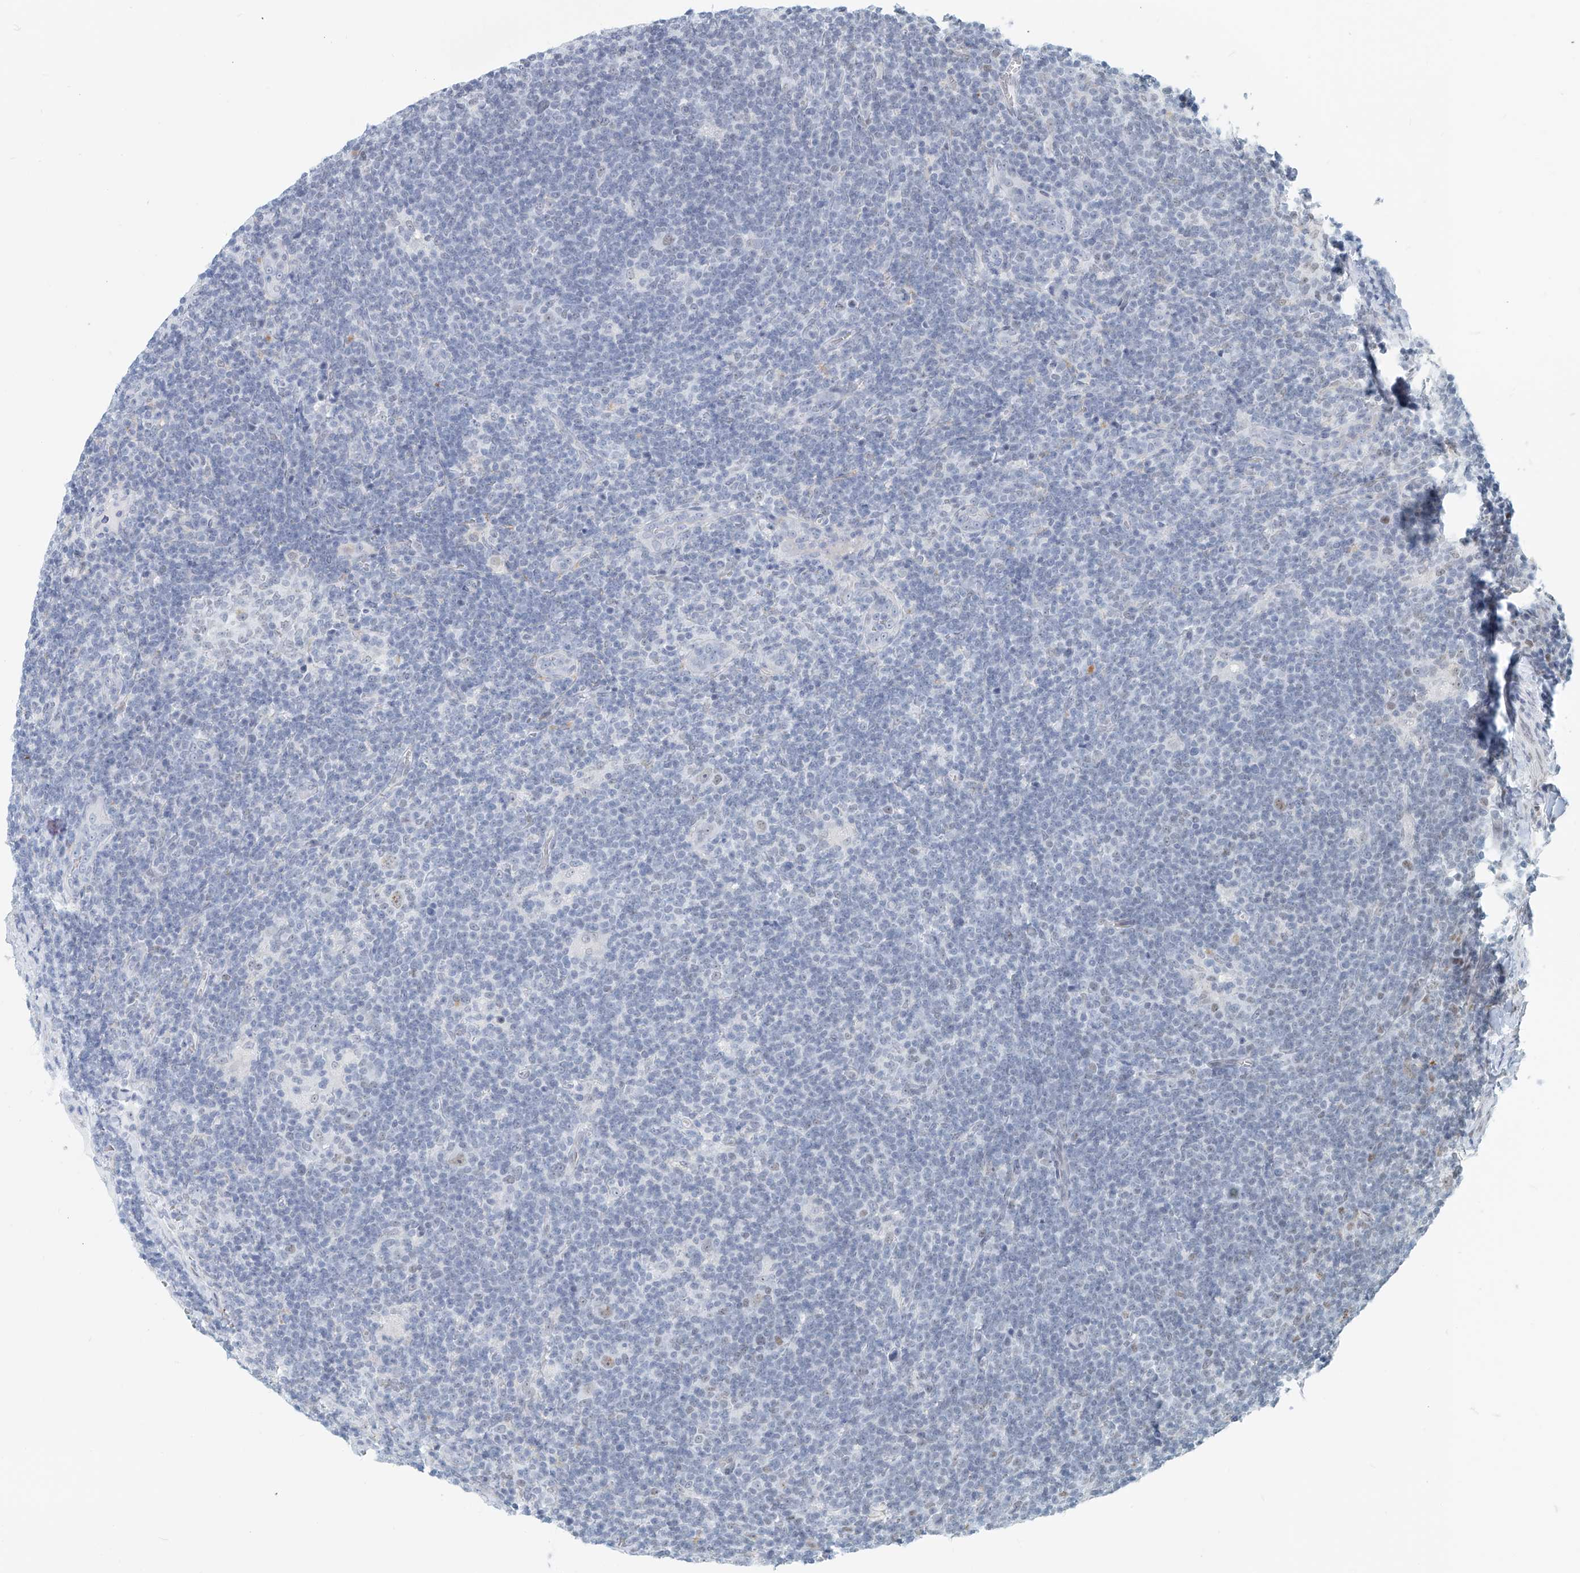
{"staining": {"intensity": "negative", "quantity": "none", "location": "none"}, "tissue": "lymphoma", "cell_type": "Tumor cells", "image_type": "cancer", "snomed": [{"axis": "morphology", "description": "Hodgkin's disease, NOS"}, {"axis": "topography", "description": "Lymph node"}], "caption": "Tumor cells are negative for protein expression in human Hodgkin's disease.", "gene": "SASH1", "patient": {"sex": "female", "age": 57}}